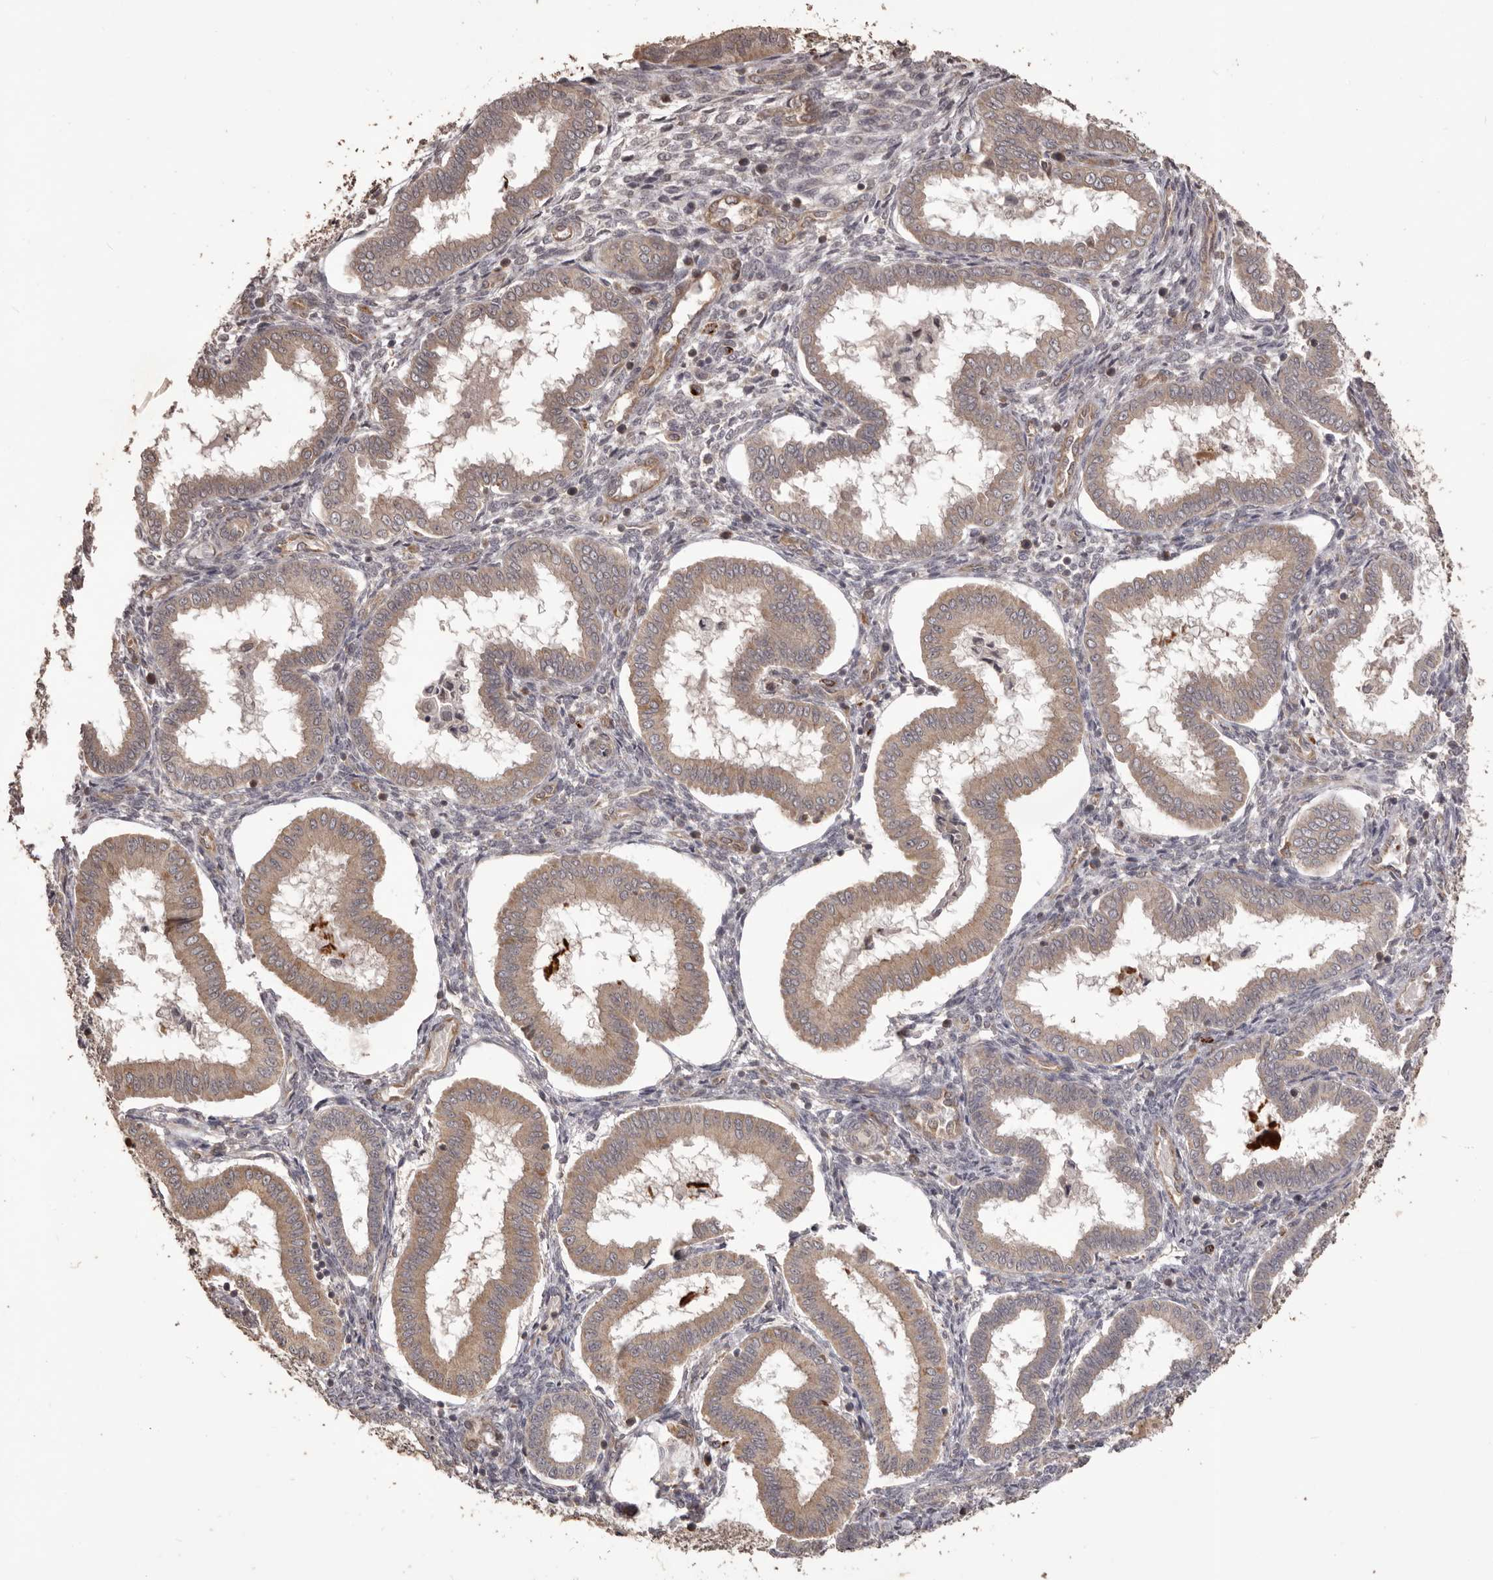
{"staining": {"intensity": "weak", "quantity": "25%-75%", "location": "cytoplasmic/membranous"}, "tissue": "endometrium", "cell_type": "Cells in endometrial stroma", "image_type": "normal", "snomed": [{"axis": "morphology", "description": "Normal tissue, NOS"}, {"axis": "topography", "description": "Endometrium"}], "caption": "Brown immunohistochemical staining in unremarkable human endometrium reveals weak cytoplasmic/membranous expression in about 25%-75% of cells in endometrial stroma. (Brightfield microscopy of DAB IHC at high magnification).", "gene": "QRSL1", "patient": {"sex": "female", "age": 24}}